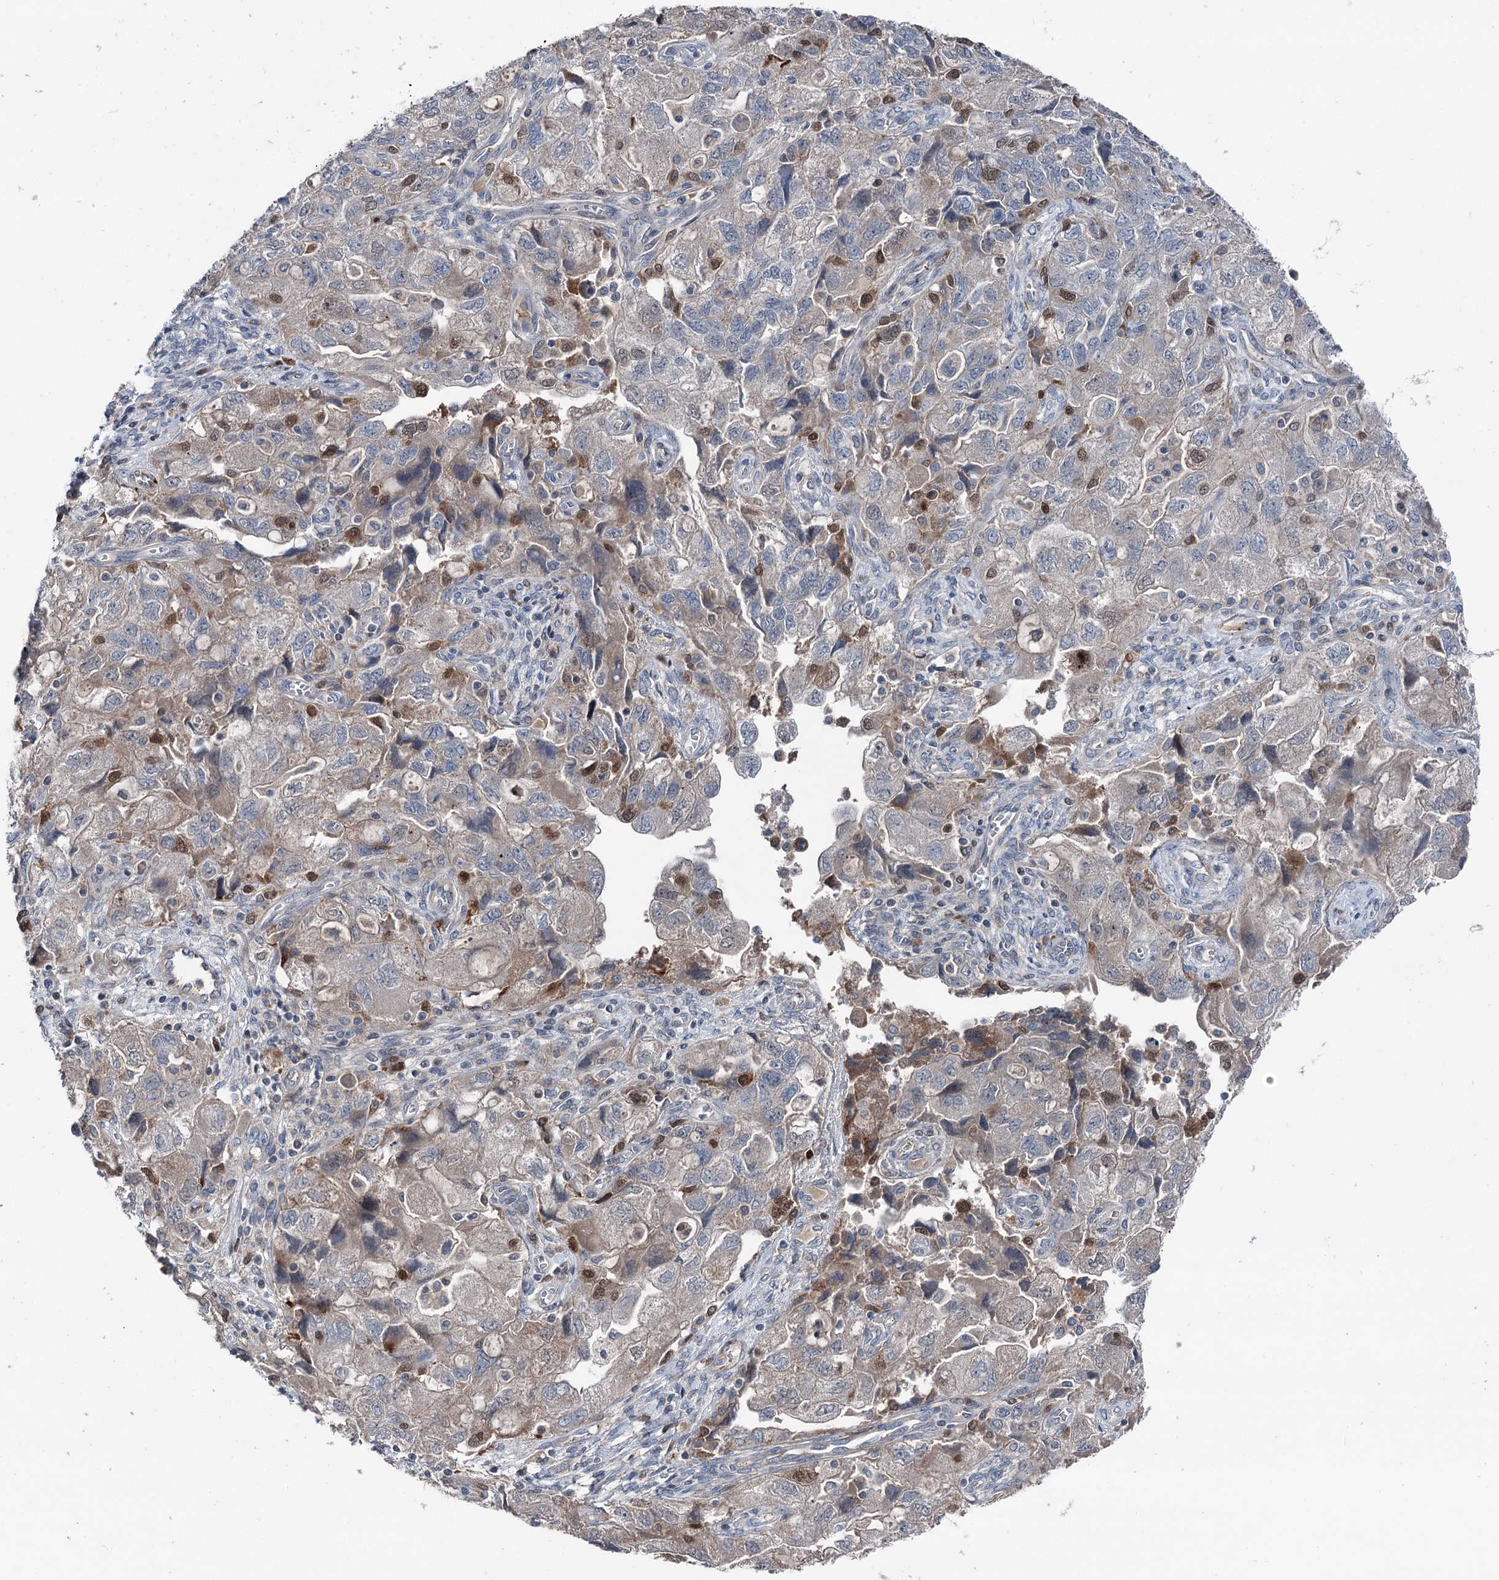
{"staining": {"intensity": "negative", "quantity": "none", "location": "none"}, "tissue": "ovarian cancer", "cell_type": "Tumor cells", "image_type": "cancer", "snomed": [{"axis": "morphology", "description": "Carcinoma, NOS"}, {"axis": "morphology", "description": "Cystadenocarcinoma, serous, NOS"}, {"axis": "topography", "description": "Ovary"}], "caption": "This is an IHC micrograph of ovarian serous cystadenocarcinoma. There is no staining in tumor cells.", "gene": "NCAPD2", "patient": {"sex": "female", "age": 69}}